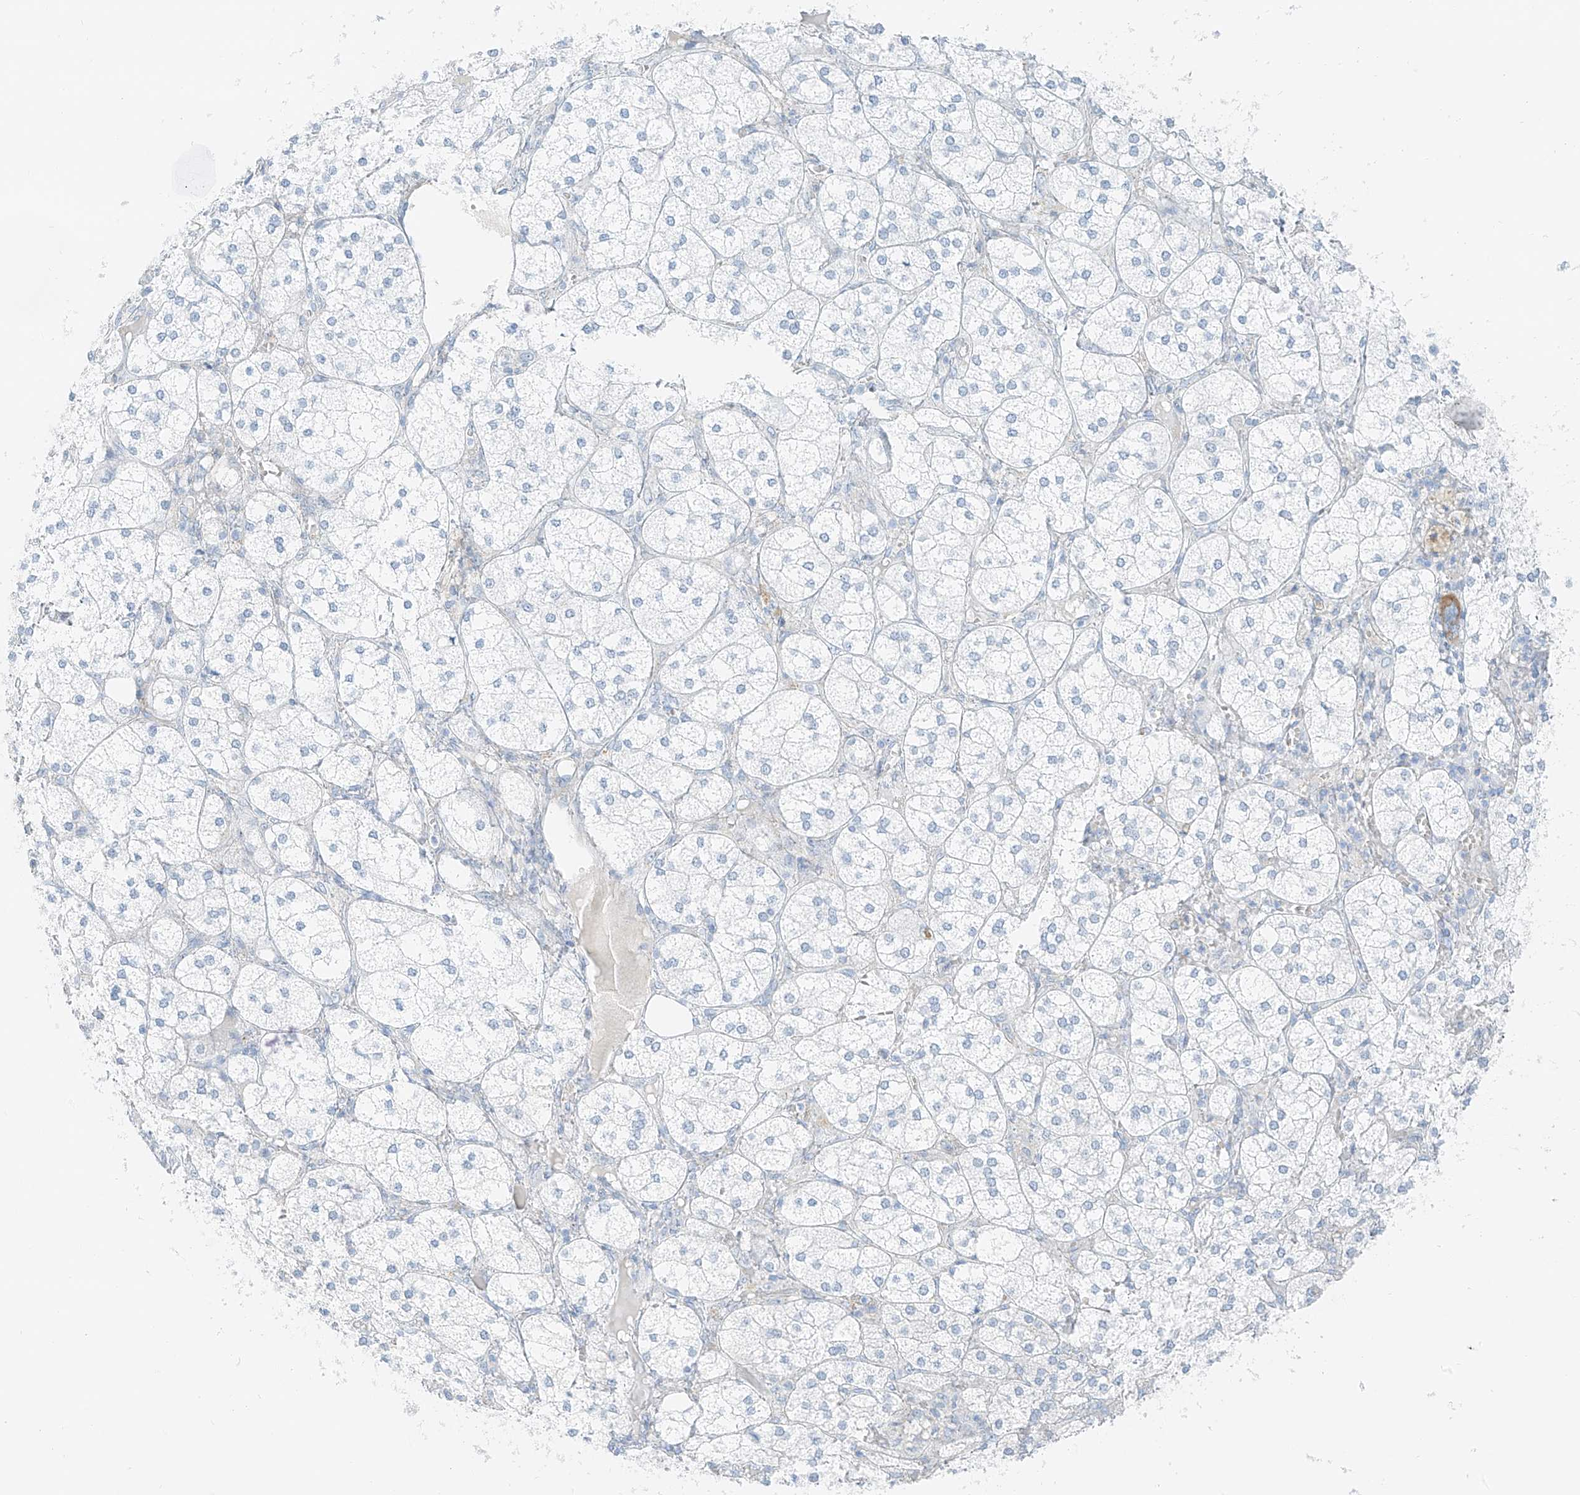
{"staining": {"intensity": "negative", "quantity": "none", "location": "none"}, "tissue": "adrenal gland", "cell_type": "Glandular cells", "image_type": "normal", "snomed": [{"axis": "morphology", "description": "Normal tissue, NOS"}, {"axis": "topography", "description": "Adrenal gland"}], "caption": "This photomicrograph is of normal adrenal gland stained with immunohistochemistry to label a protein in brown with the nuclei are counter-stained blue. There is no expression in glandular cells. Brightfield microscopy of immunohistochemistry stained with DAB (3,3'-diaminobenzidine) (brown) and hematoxylin (blue), captured at high magnification.", "gene": "SMCP", "patient": {"sex": "female", "age": 61}}